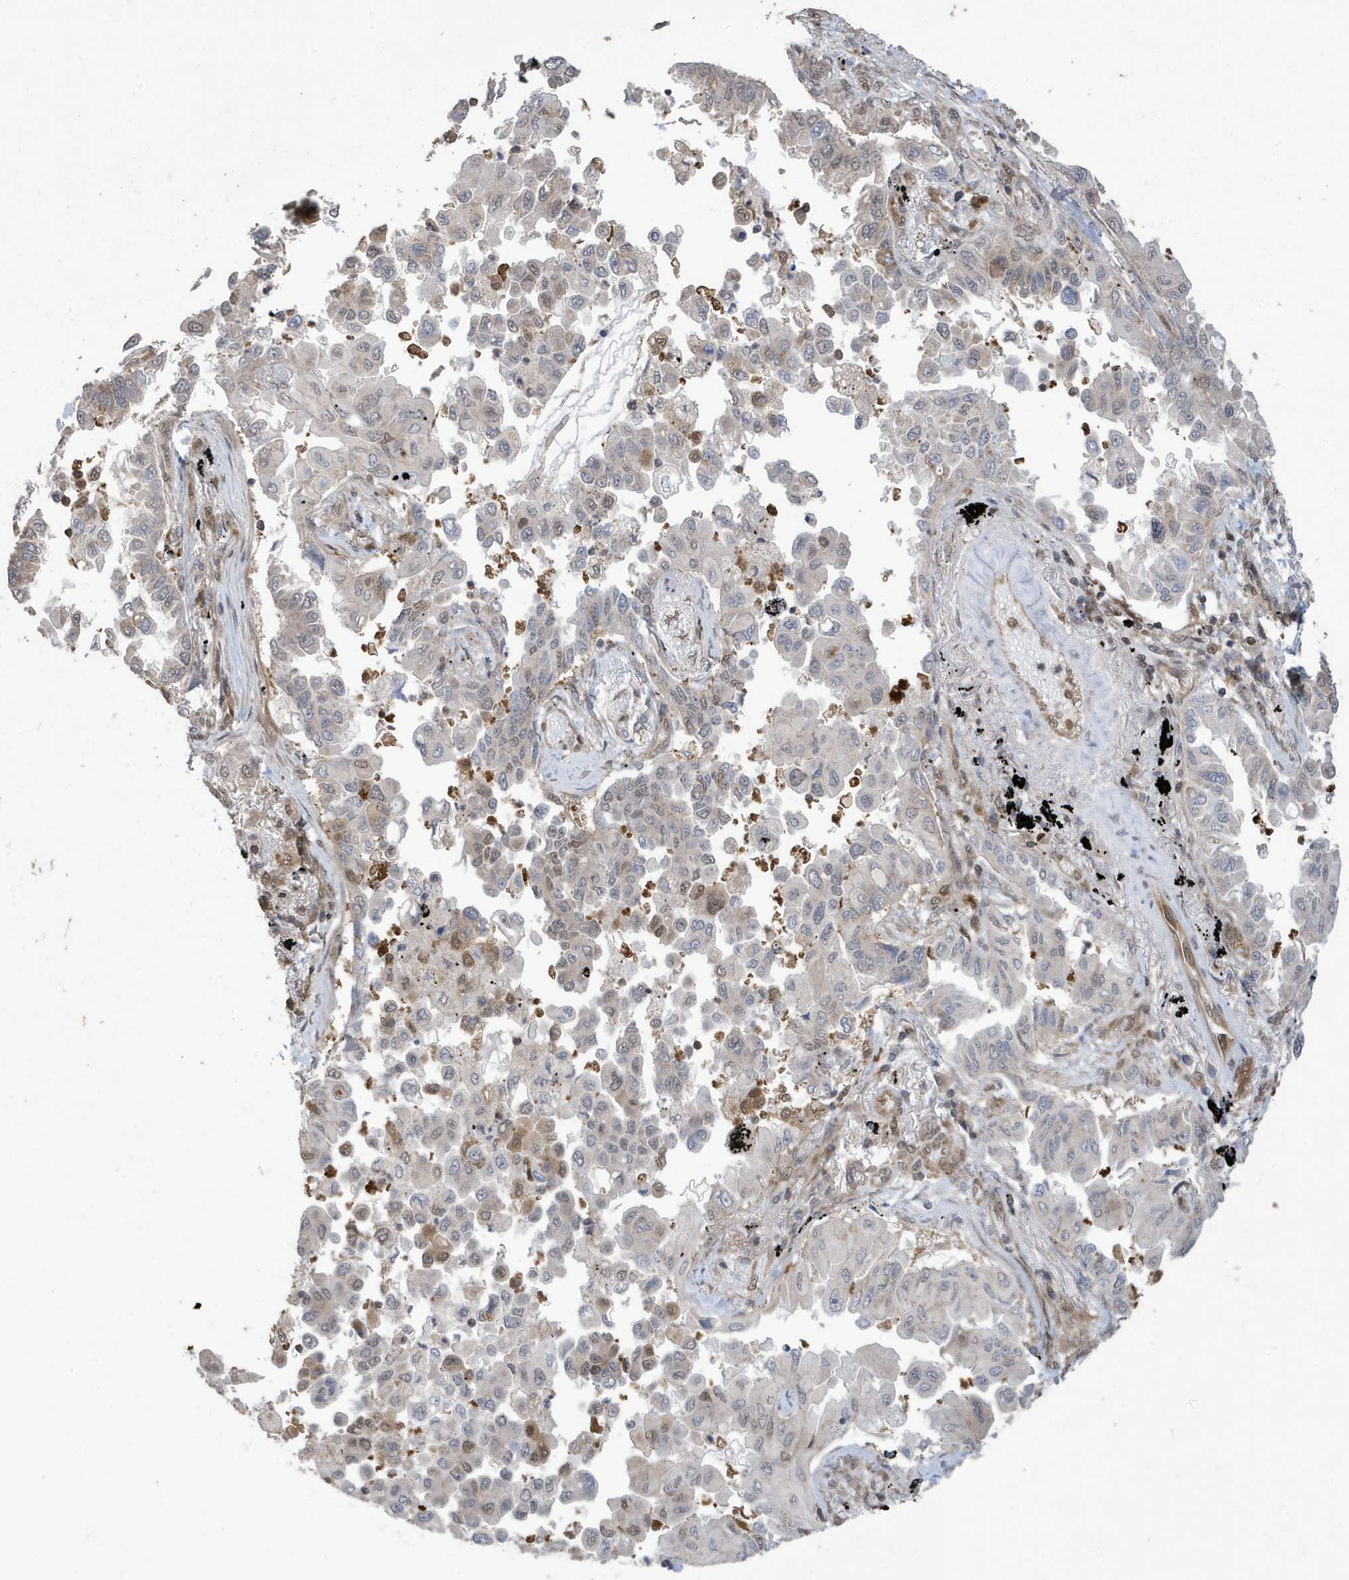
{"staining": {"intensity": "moderate", "quantity": "25%-75%", "location": "cytoplasmic/membranous"}, "tissue": "lung cancer", "cell_type": "Tumor cells", "image_type": "cancer", "snomed": [{"axis": "morphology", "description": "Adenocarcinoma, NOS"}, {"axis": "topography", "description": "Lung"}], "caption": "A brown stain shows moderate cytoplasmic/membranous staining of a protein in adenocarcinoma (lung) tumor cells.", "gene": "UBQLN1", "patient": {"sex": "female", "age": 67}}